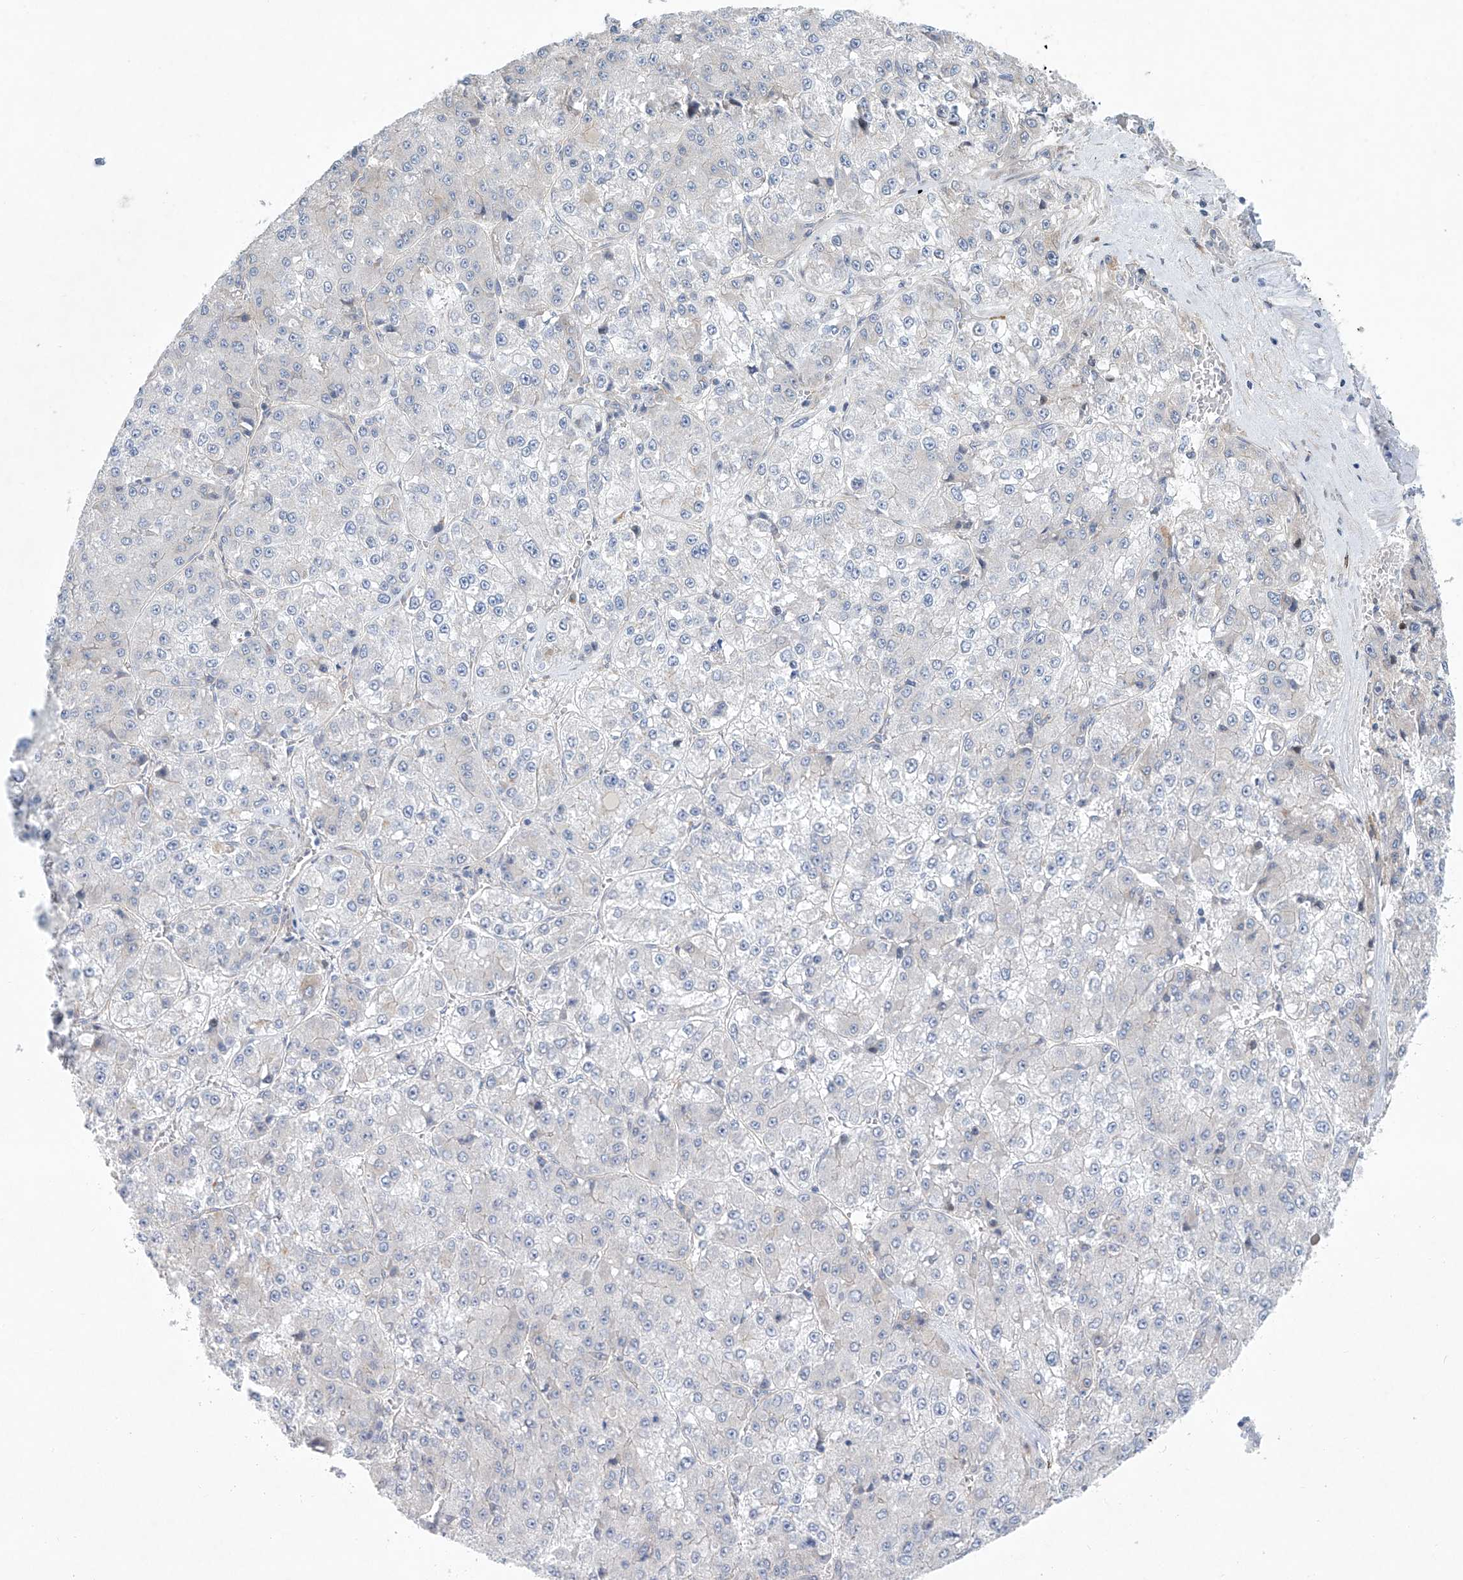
{"staining": {"intensity": "negative", "quantity": "none", "location": "none"}, "tissue": "liver cancer", "cell_type": "Tumor cells", "image_type": "cancer", "snomed": [{"axis": "morphology", "description": "Carcinoma, Hepatocellular, NOS"}, {"axis": "topography", "description": "Liver"}], "caption": "Protein analysis of hepatocellular carcinoma (liver) demonstrates no significant positivity in tumor cells. Nuclei are stained in blue.", "gene": "KLC4", "patient": {"sex": "female", "age": 73}}